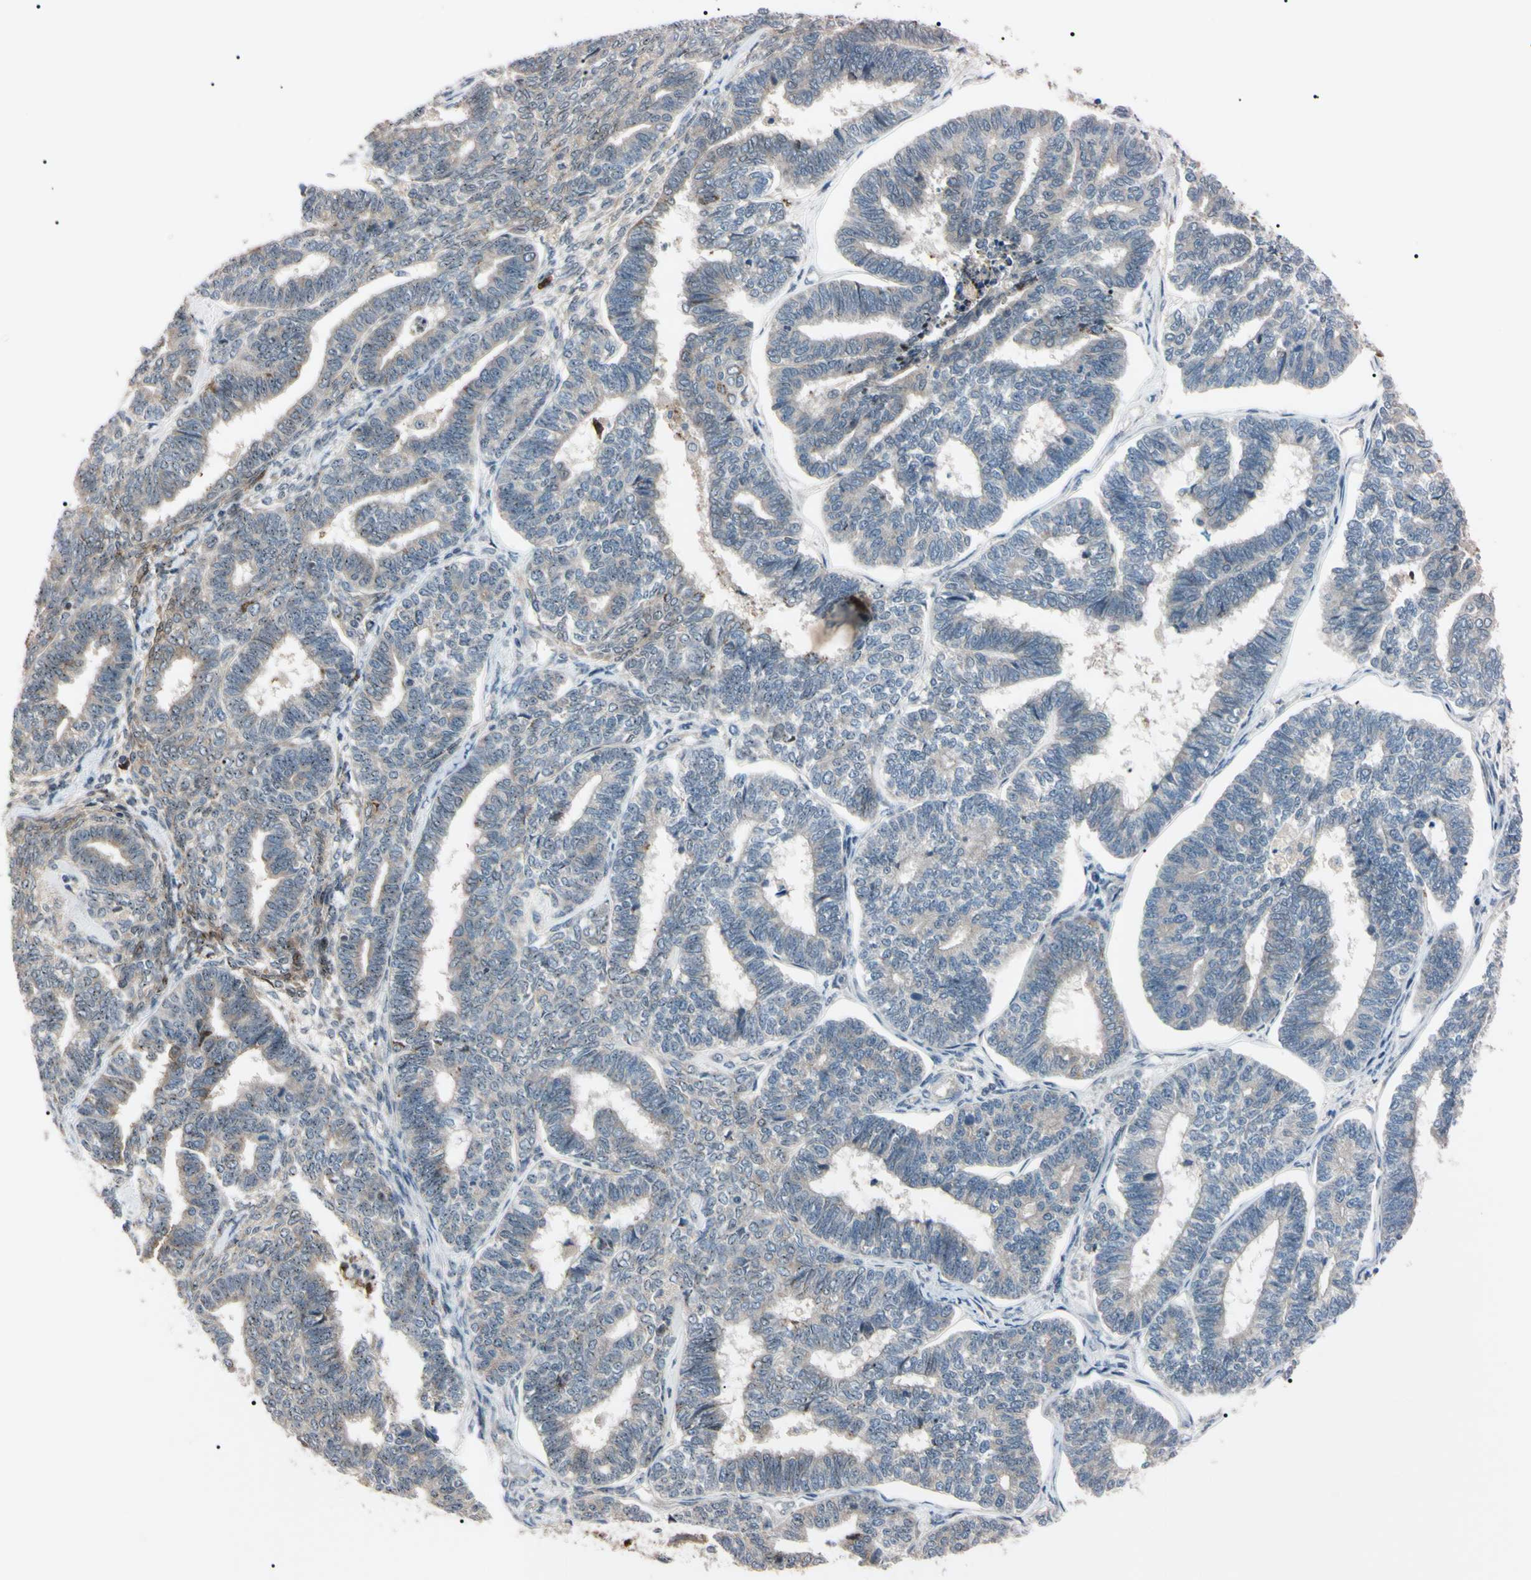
{"staining": {"intensity": "weak", "quantity": ">75%", "location": "cytoplasmic/membranous"}, "tissue": "endometrial cancer", "cell_type": "Tumor cells", "image_type": "cancer", "snomed": [{"axis": "morphology", "description": "Adenocarcinoma, NOS"}, {"axis": "topography", "description": "Endometrium"}], "caption": "Endometrial cancer (adenocarcinoma) stained with DAB (3,3'-diaminobenzidine) immunohistochemistry (IHC) exhibits low levels of weak cytoplasmic/membranous staining in about >75% of tumor cells.", "gene": "TRAF5", "patient": {"sex": "female", "age": 70}}